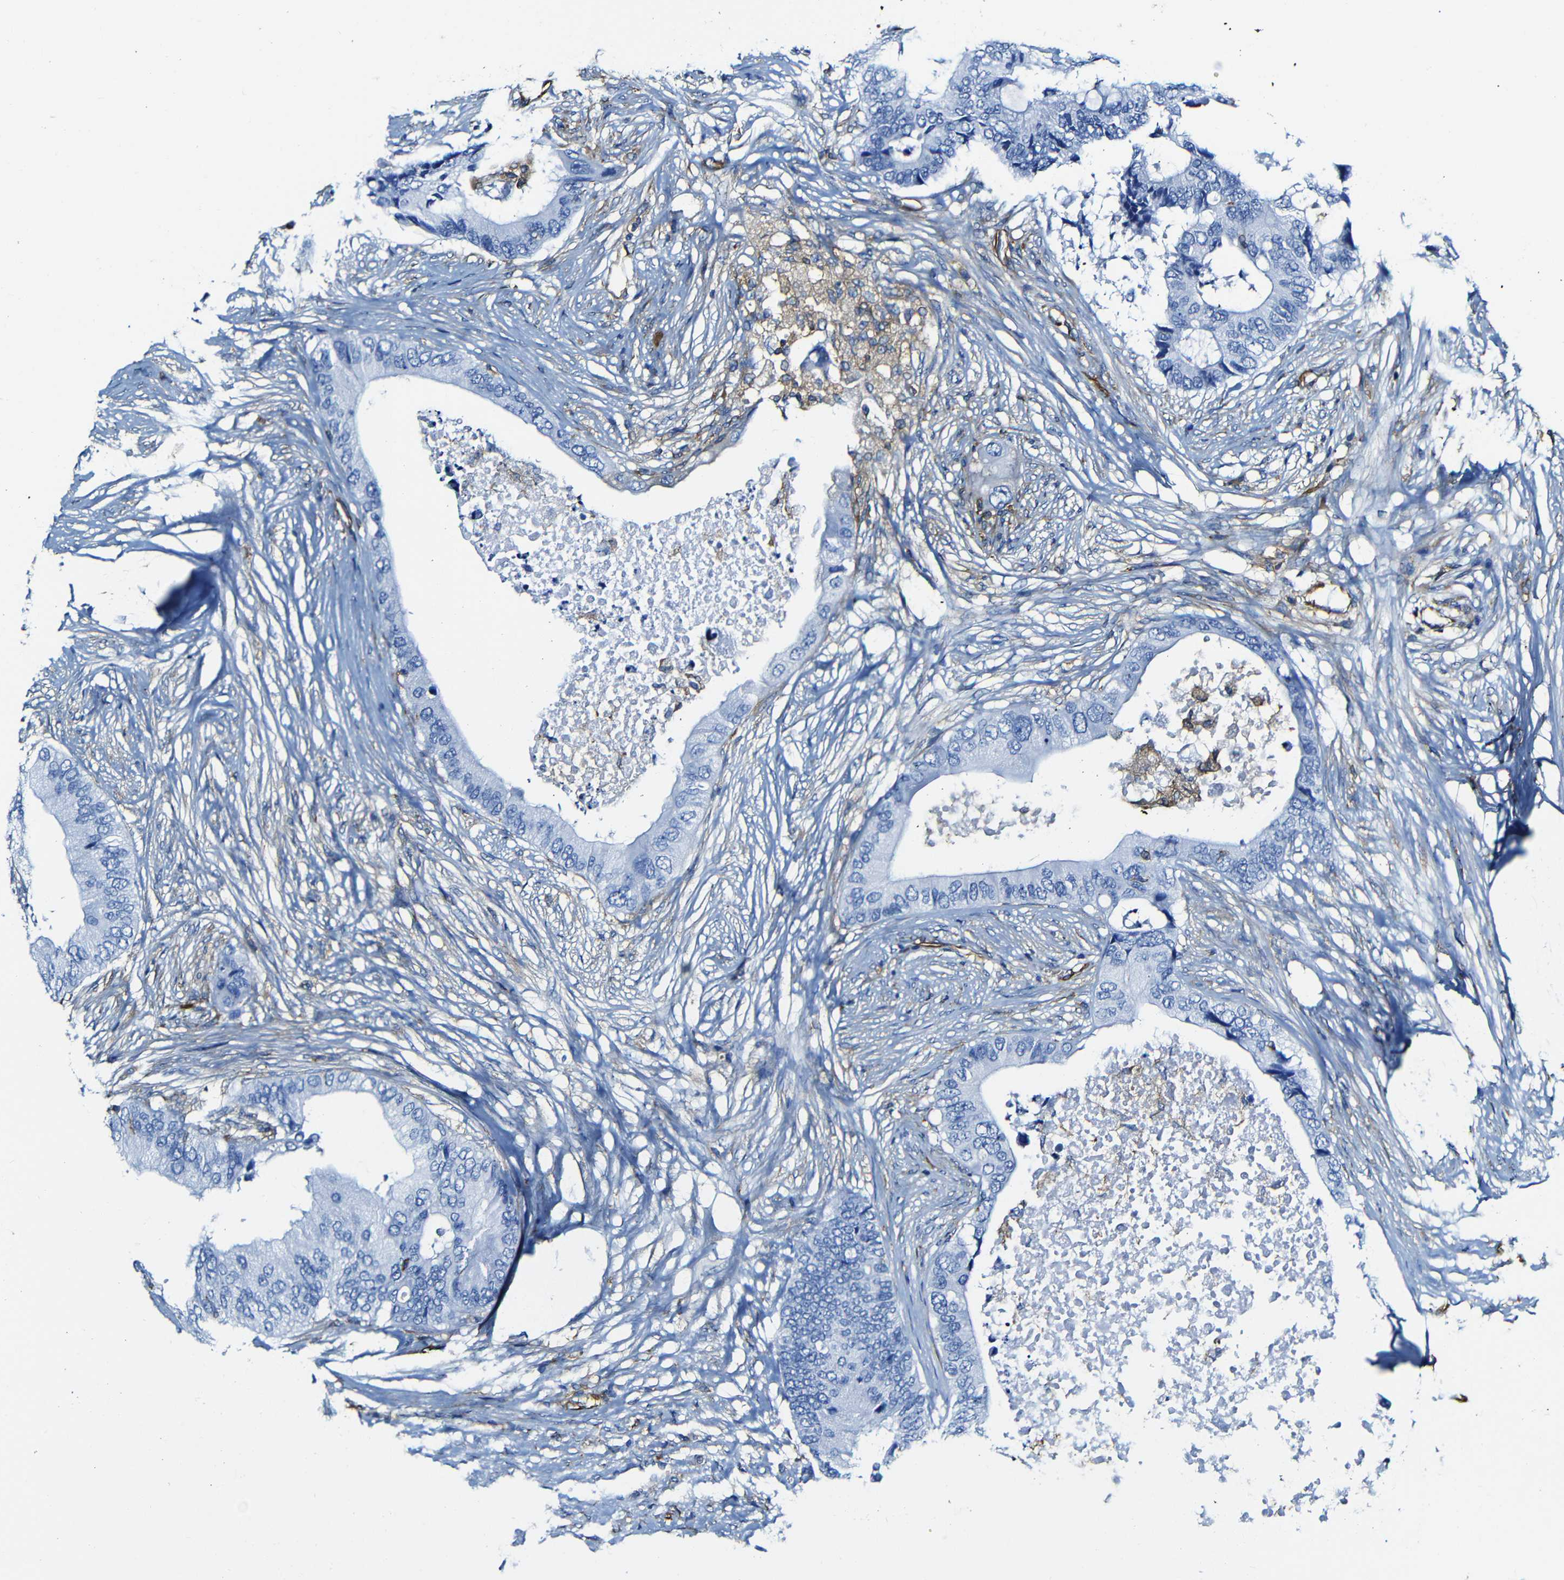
{"staining": {"intensity": "negative", "quantity": "none", "location": "none"}, "tissue": "colorectal cancer", "cell_type": "Tumor cells", "image_type": "cancer", "snomed": [{"axis": "morphology", "description": "Adenocarcinoma, NOS"}, {"axis": "topography", "description": "Colon"}], "caption": "This image is of colorectal adenocarcinoma stained with immunohistochemistry to label a protein in brown with the nuclei are counter-stained blue. There is no expression in tumor cells. (DAB immunohistochemistry, high magnification).", "gene": "MSN", "patient": {"sex": "male", "age": 71}}